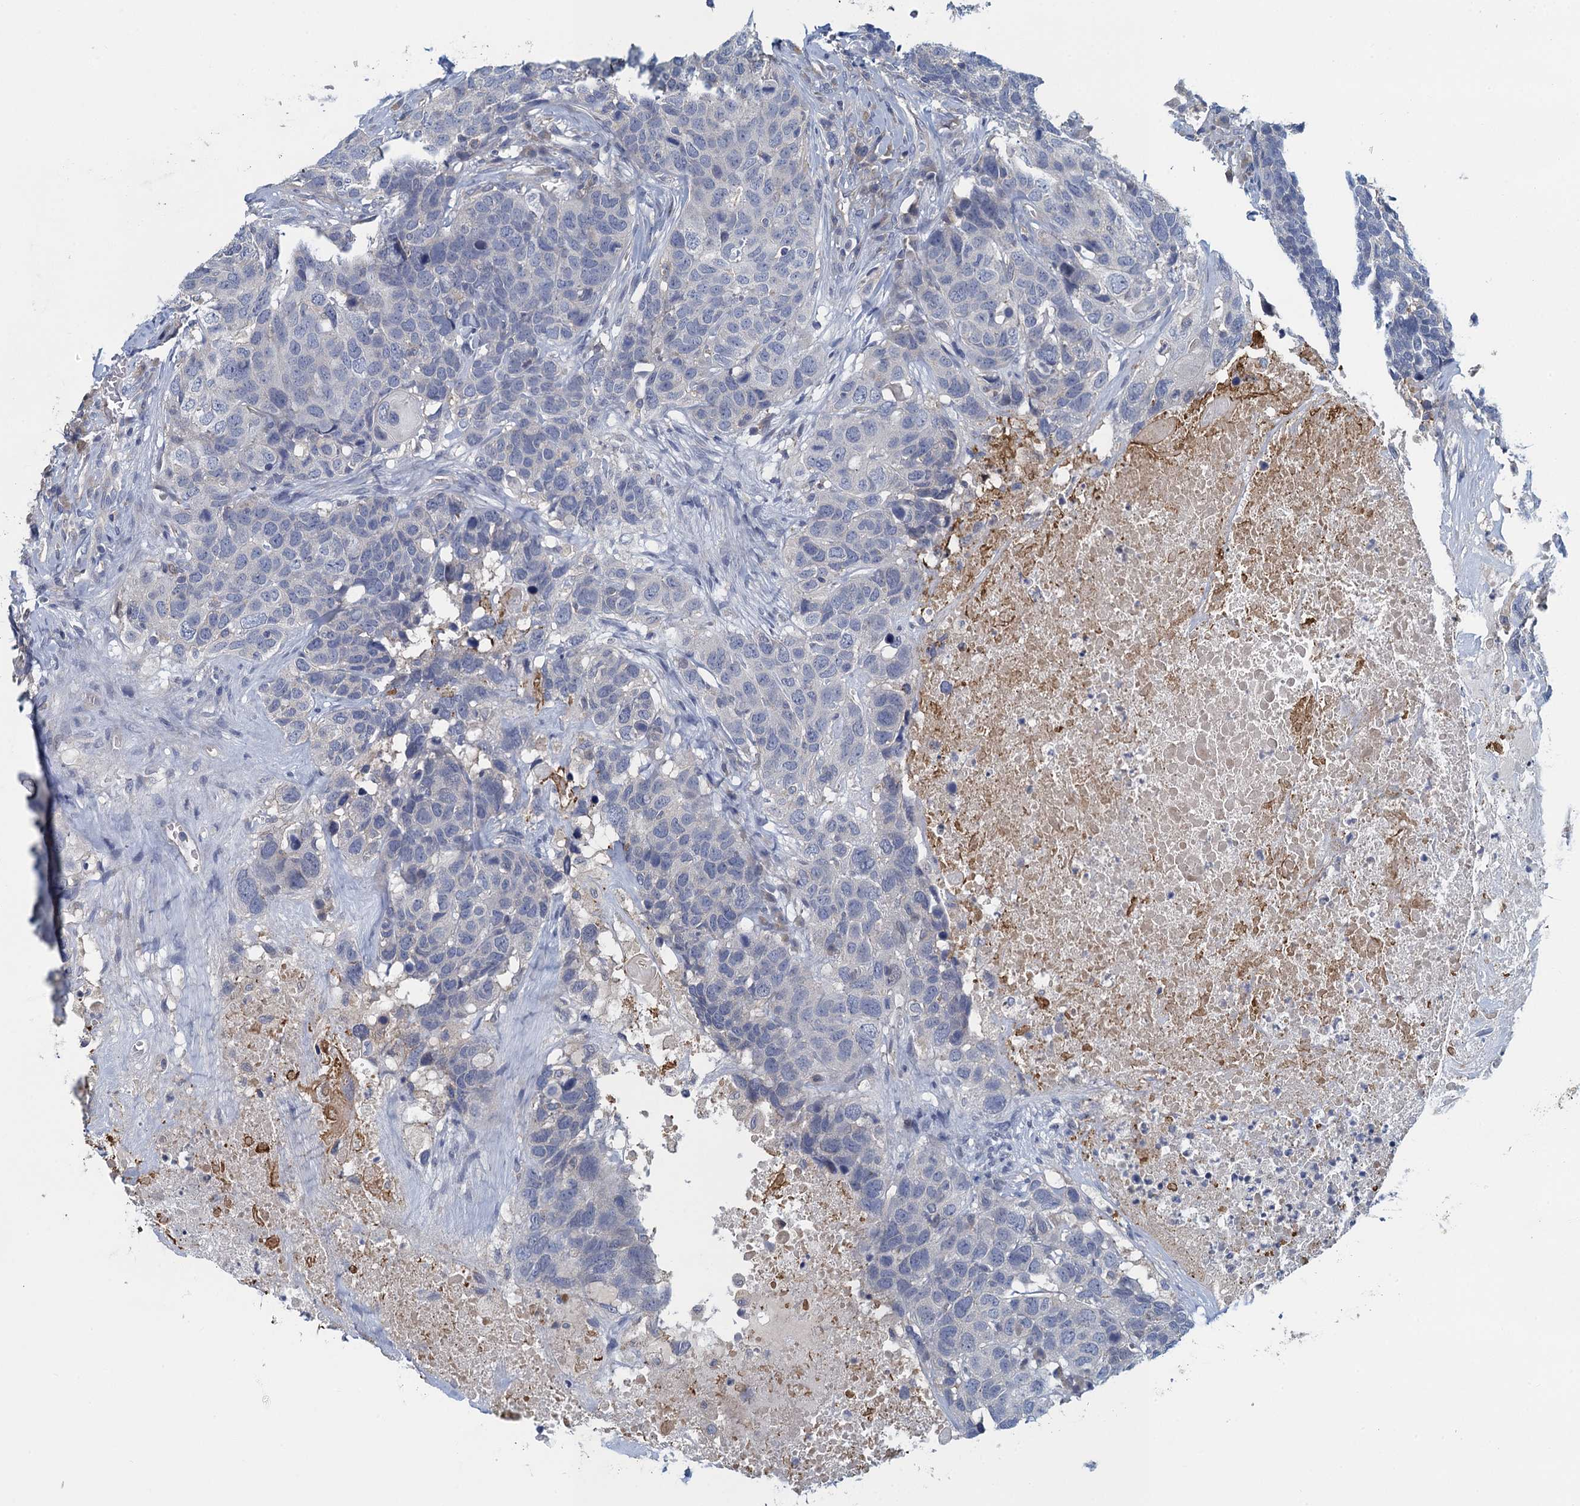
{"staining": {"intensity": "negative", "quantity": "none", "location": "none"}, "tissue": "head and neck cancer", "cell_type": "Tumor cells", "image_type": "cancer", "snomed": [{"axis": "morphology", "description": "Squamous cell carcinoma, NOS"}, {"axis": "topography", "description": "Head-Neck"}], "caption": "Immunohistochemistry (IHC) photomicrograph of head and neck cancer (squamous cell carcinoma) stained for a protein (brown), which exhibits no staining in tumor cells.", "gene": "NCKAP1L", "patient": {"sex": "male", "age": 66}}